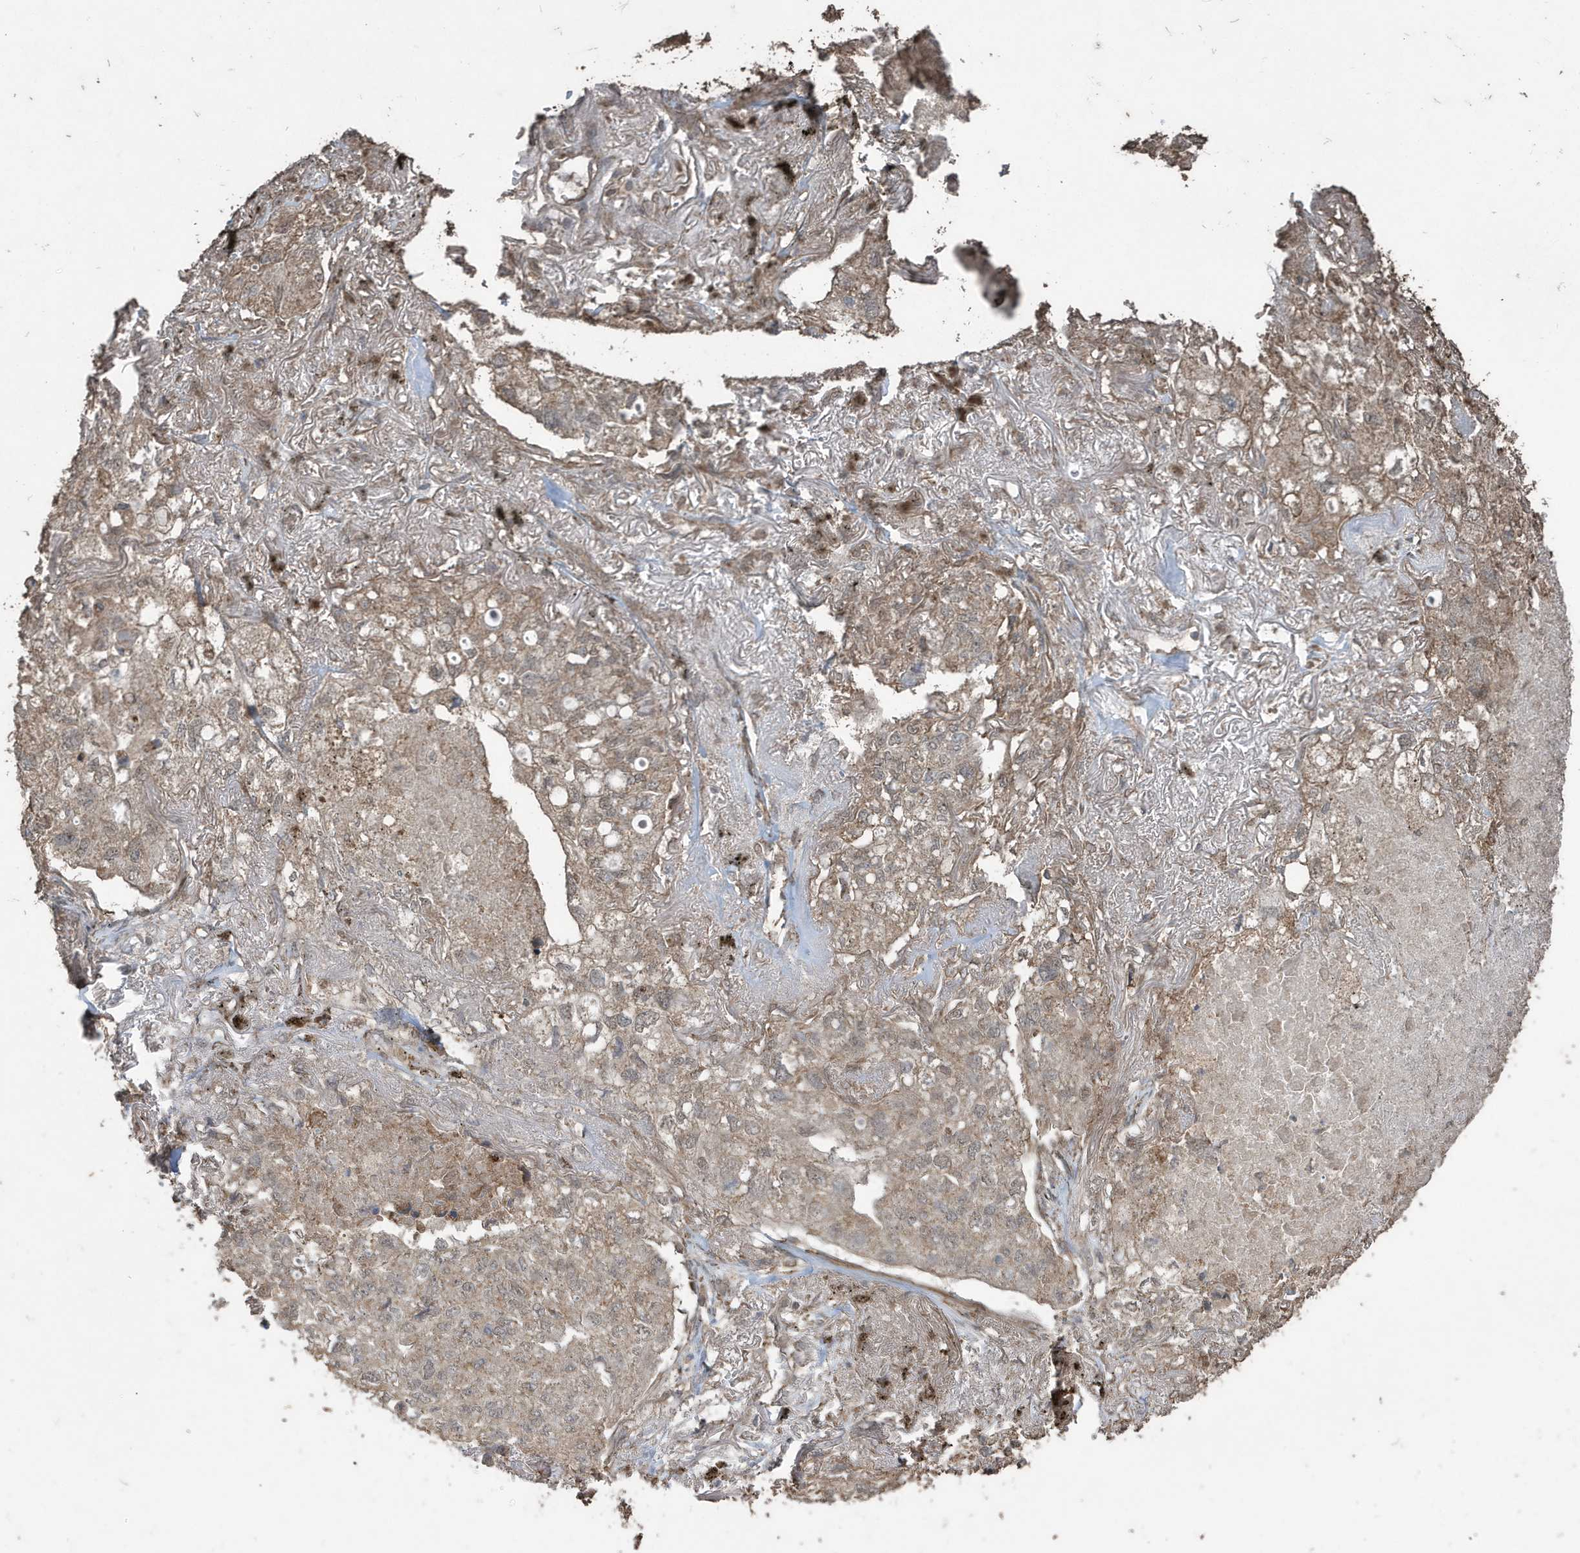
{"staining": {"intensity": "weak", "quantity": ">75%", "location": "cytoplasmic/membranous"}, "tissue": "lung cancer", "cell_type": "Tumor cells", "image_type": "cancer", "snomed": [{"axis": "morphology", "description": "Adenocarcinoma, NOS"}, {"axis": "topography", "description": "Lung"}], "caption": "Adenocarcinoma (lung) stained for a protein exhibits weak cytoplasmic/membranous positivity in tumor cells. Immunohistochemistry stains the protein of interest in brown and the nuclei are stained blue.", "gene": "PAXBP1", "patient": {"sex": "male", "age": 65}}